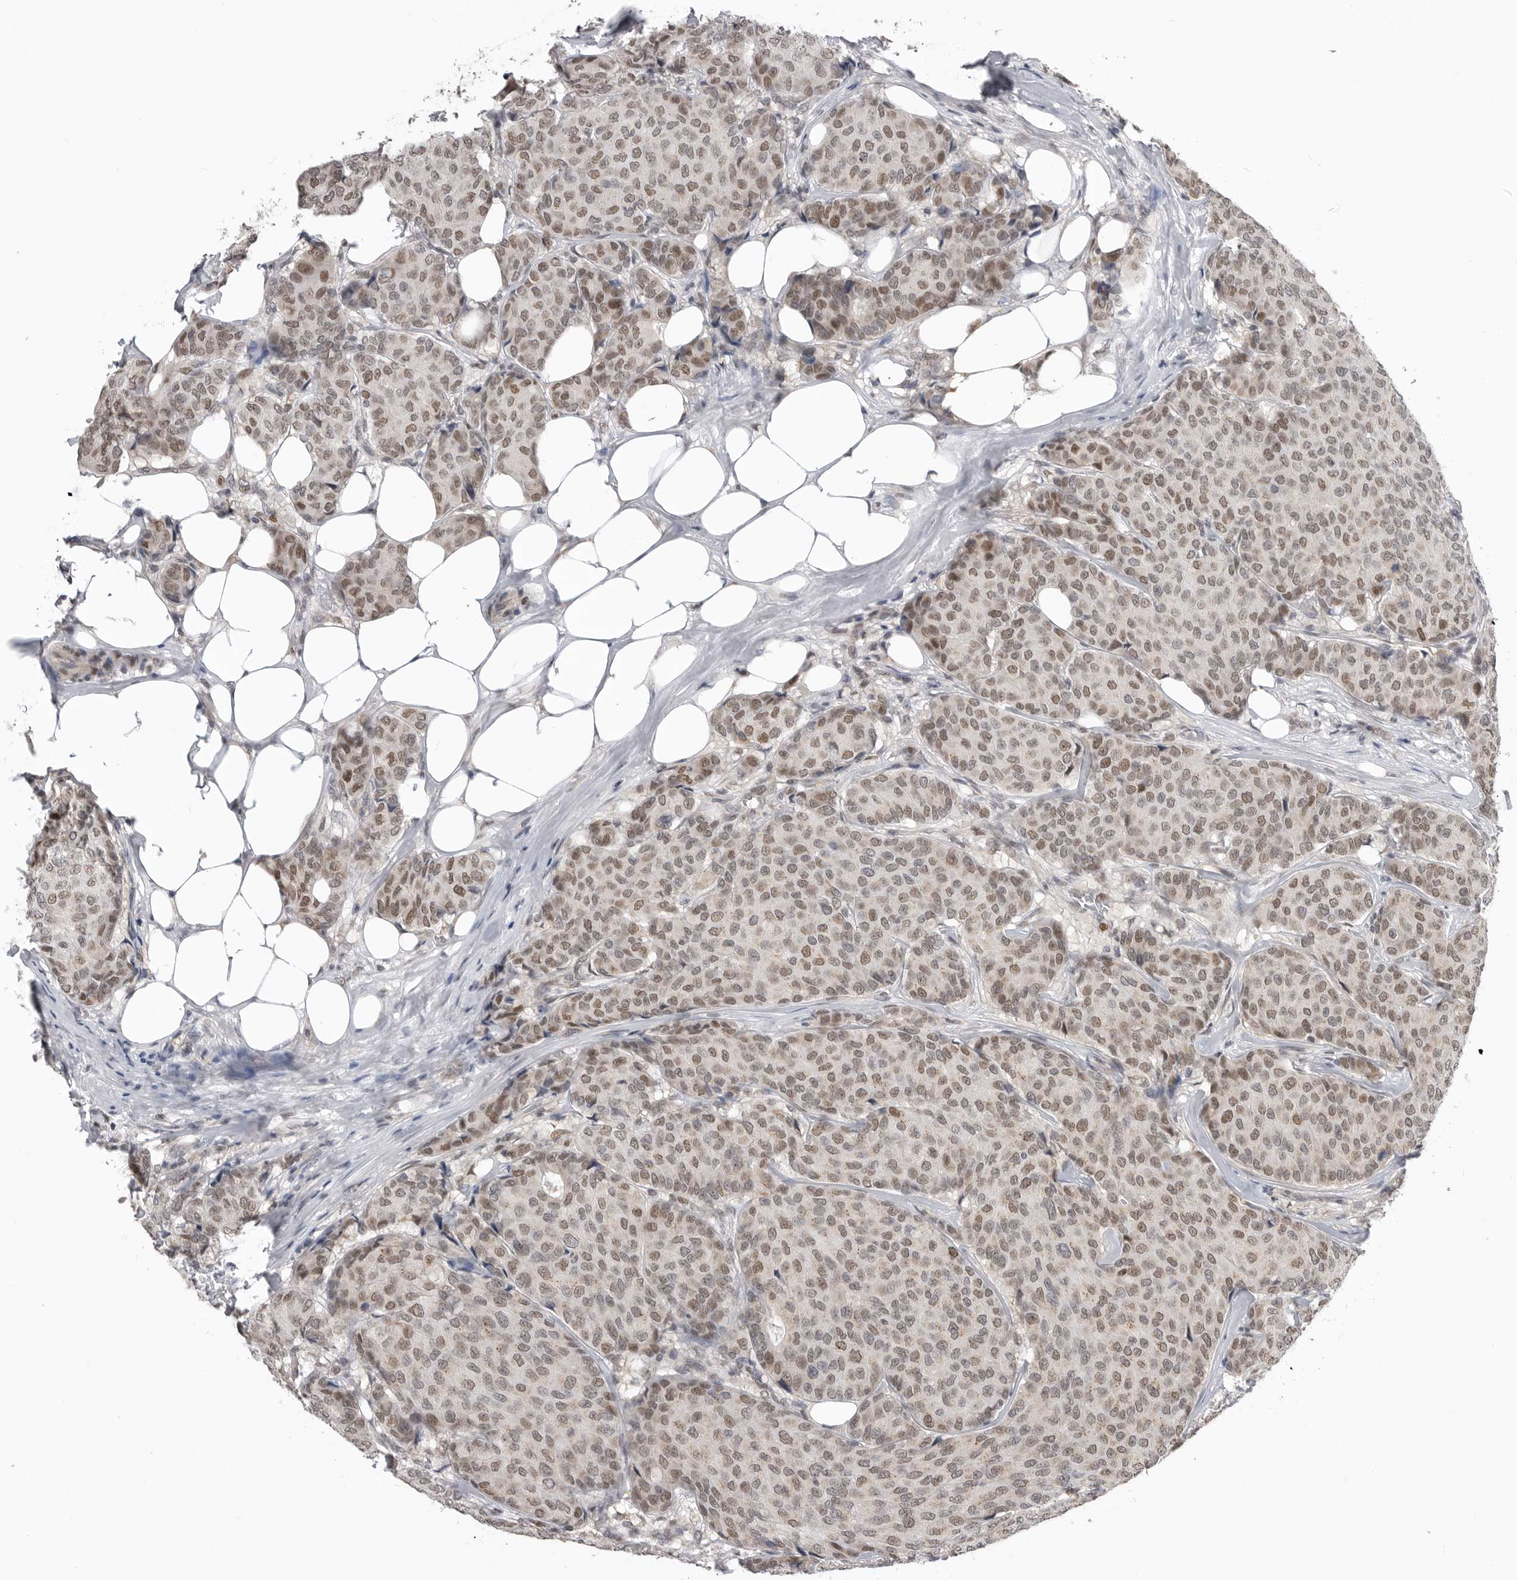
{"staining": {"intensity": "moderate", "quantity": ">75%", "location": "nuclear"}, "tissue": "breast cancer", "cell_type": "Tumor cells", "image_type": "cancer", "snomed": [{"axis": "morphology", "description": "Duct carcinoma"}, {"axis": "topography", "description": "Breast"}], "caption": "An IHC histopathology image of neoplastic tissue is shown. Protein staining in brown labels moderate nuclear positivity in breast cancer (intraductal carcinoma) within tumor cells.", "gene": "SMARCC1", "patient": {"sex": "female", "age": 75}}